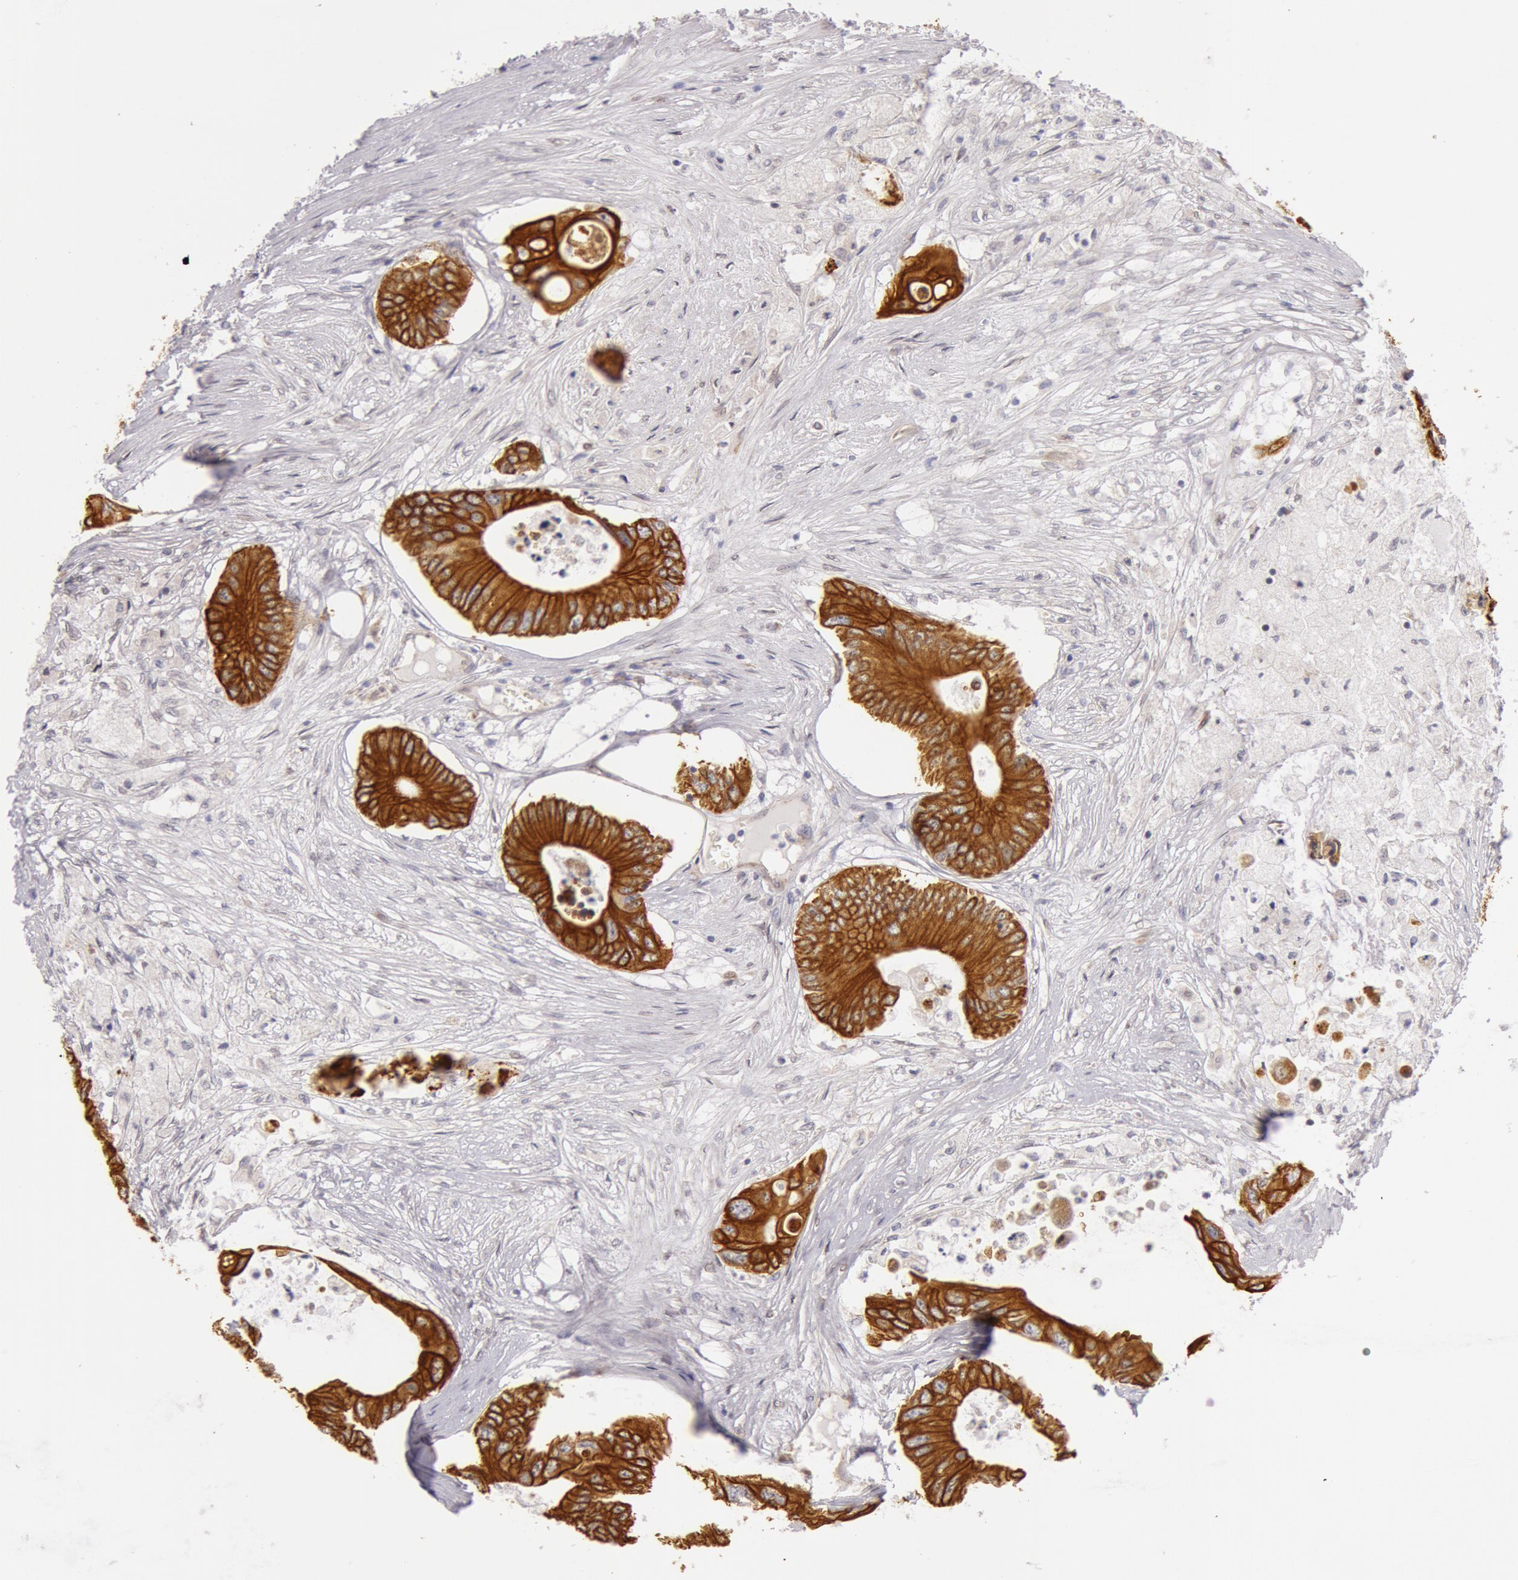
{"staining": {"intensity": "strong", "quantity": ">75%", "location": "cytoplasmic/membranous"}, "tissue": "colorectal cancer", "cell_type": "Tumor cells", "image_type": "cancer", "snomed": [{"axis": "morphology", "description": "Adenocarcinoma, NOS"}, {"axis": "topography", "description": "Colon"}], "caption": "An image of human colorectal cancer stained for a protein exhibits strong cytoplasmic/membranous brown staining in tumor cells. The staining is performed using DAB (3,3'-diaminobenzidine) brown chromogen to label protein expression. The nuclei are counter-stained blue using hematoxylin.", "gene": "KRT18", "patient": {"sex": "male", "age": 65}}